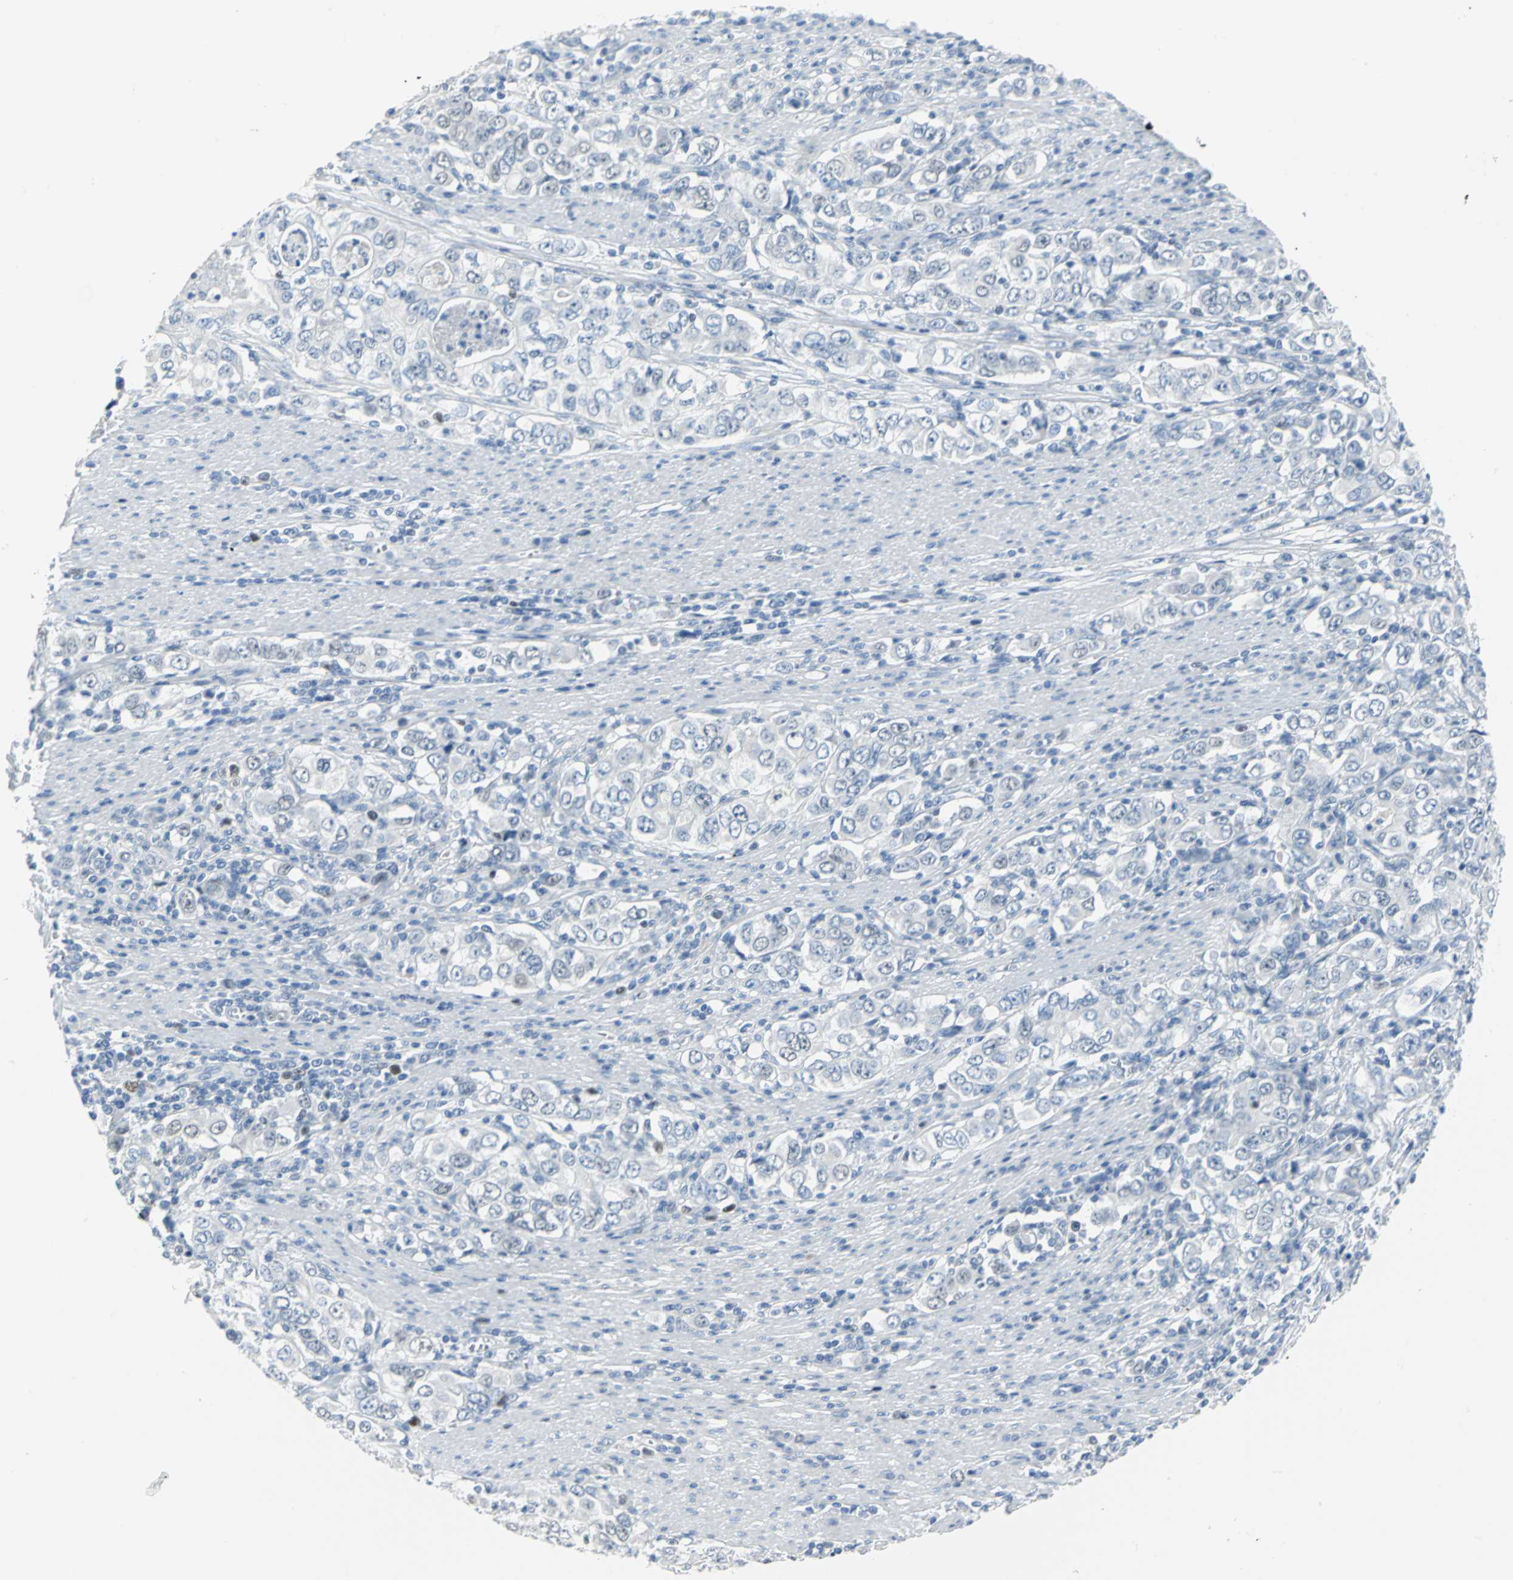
{"staining": {"intensity": "negative", "quantity": "none", "location": "none"}, "tissue": "stomach cancer", "cell_type": "Tumor cells", "image_type": "cancer", "snomed": [{"axis": "morphology", "description": "Adenocarcinoma, NOS"}, {"axis": "topography", "description": "Stomach, lower"}], "caption": "Stomach adenocarcinoma stained for a protein using immunohistochemistry shows no expression tumor cells.", "gene": "MCM3", "patient": {"sex": "female", "age": 72}}